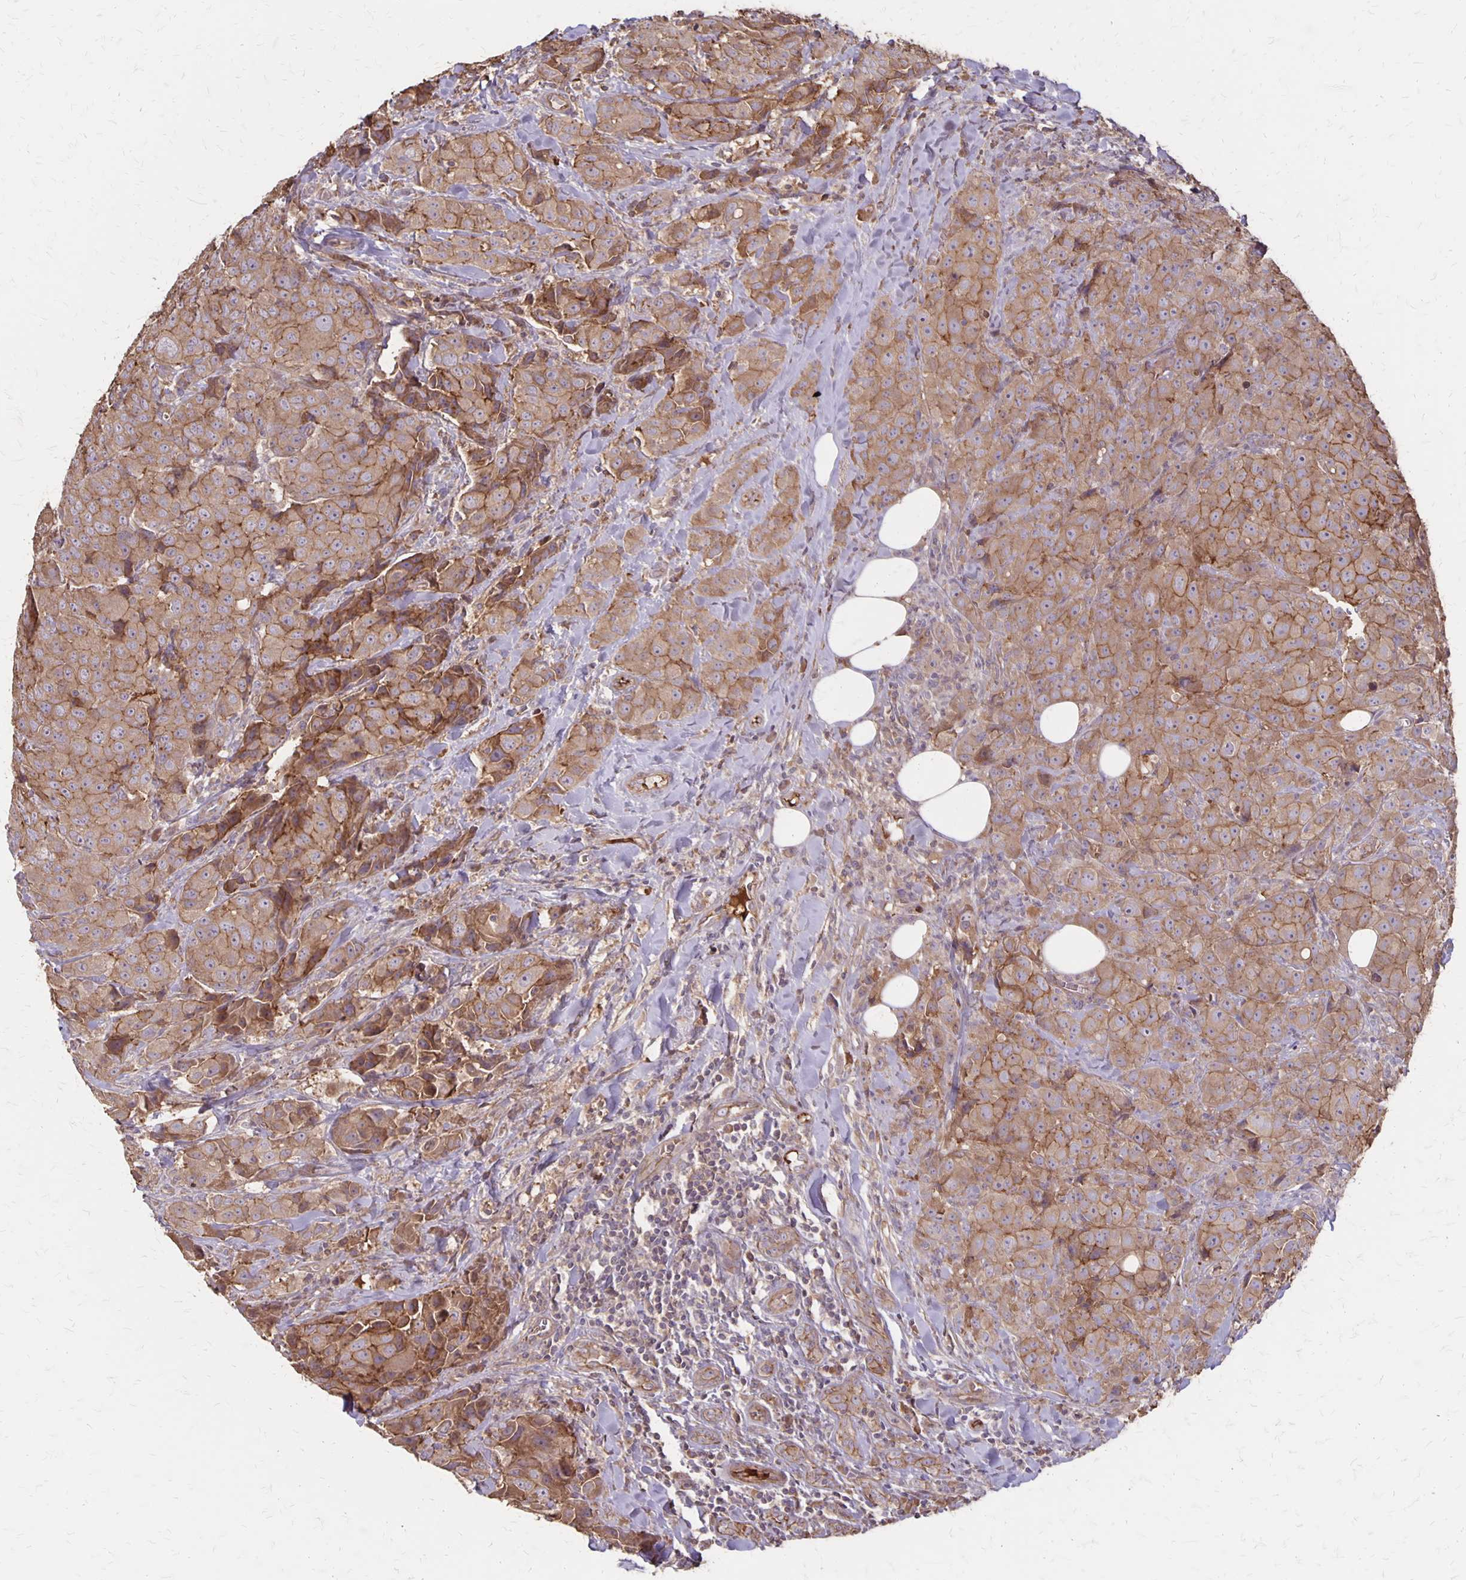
{"staining": {"intensity": "moderate", "quantity": ">75%", "location": "cytoplasmic/membranous"}, "tissue": "breast cancer", "cell_type": "Tumor cells", "image_type": "cancer", "snomed": [{"axis": "morphology", "description": "Normal tissue, NOS"}, {"axis": "morphology", "description": "Duct carcinoma"}, {"axis": "topography", "description": "Breast"}], "caption": "Breast infiltrating ductal carcinoma stained with immunohistochemistry demonstrates moderate cytoplasmic/membranous staining in approximately >75% of tumor cells.", "gene": "PROM2", "patient": {"sex": "female", "age": 43}}